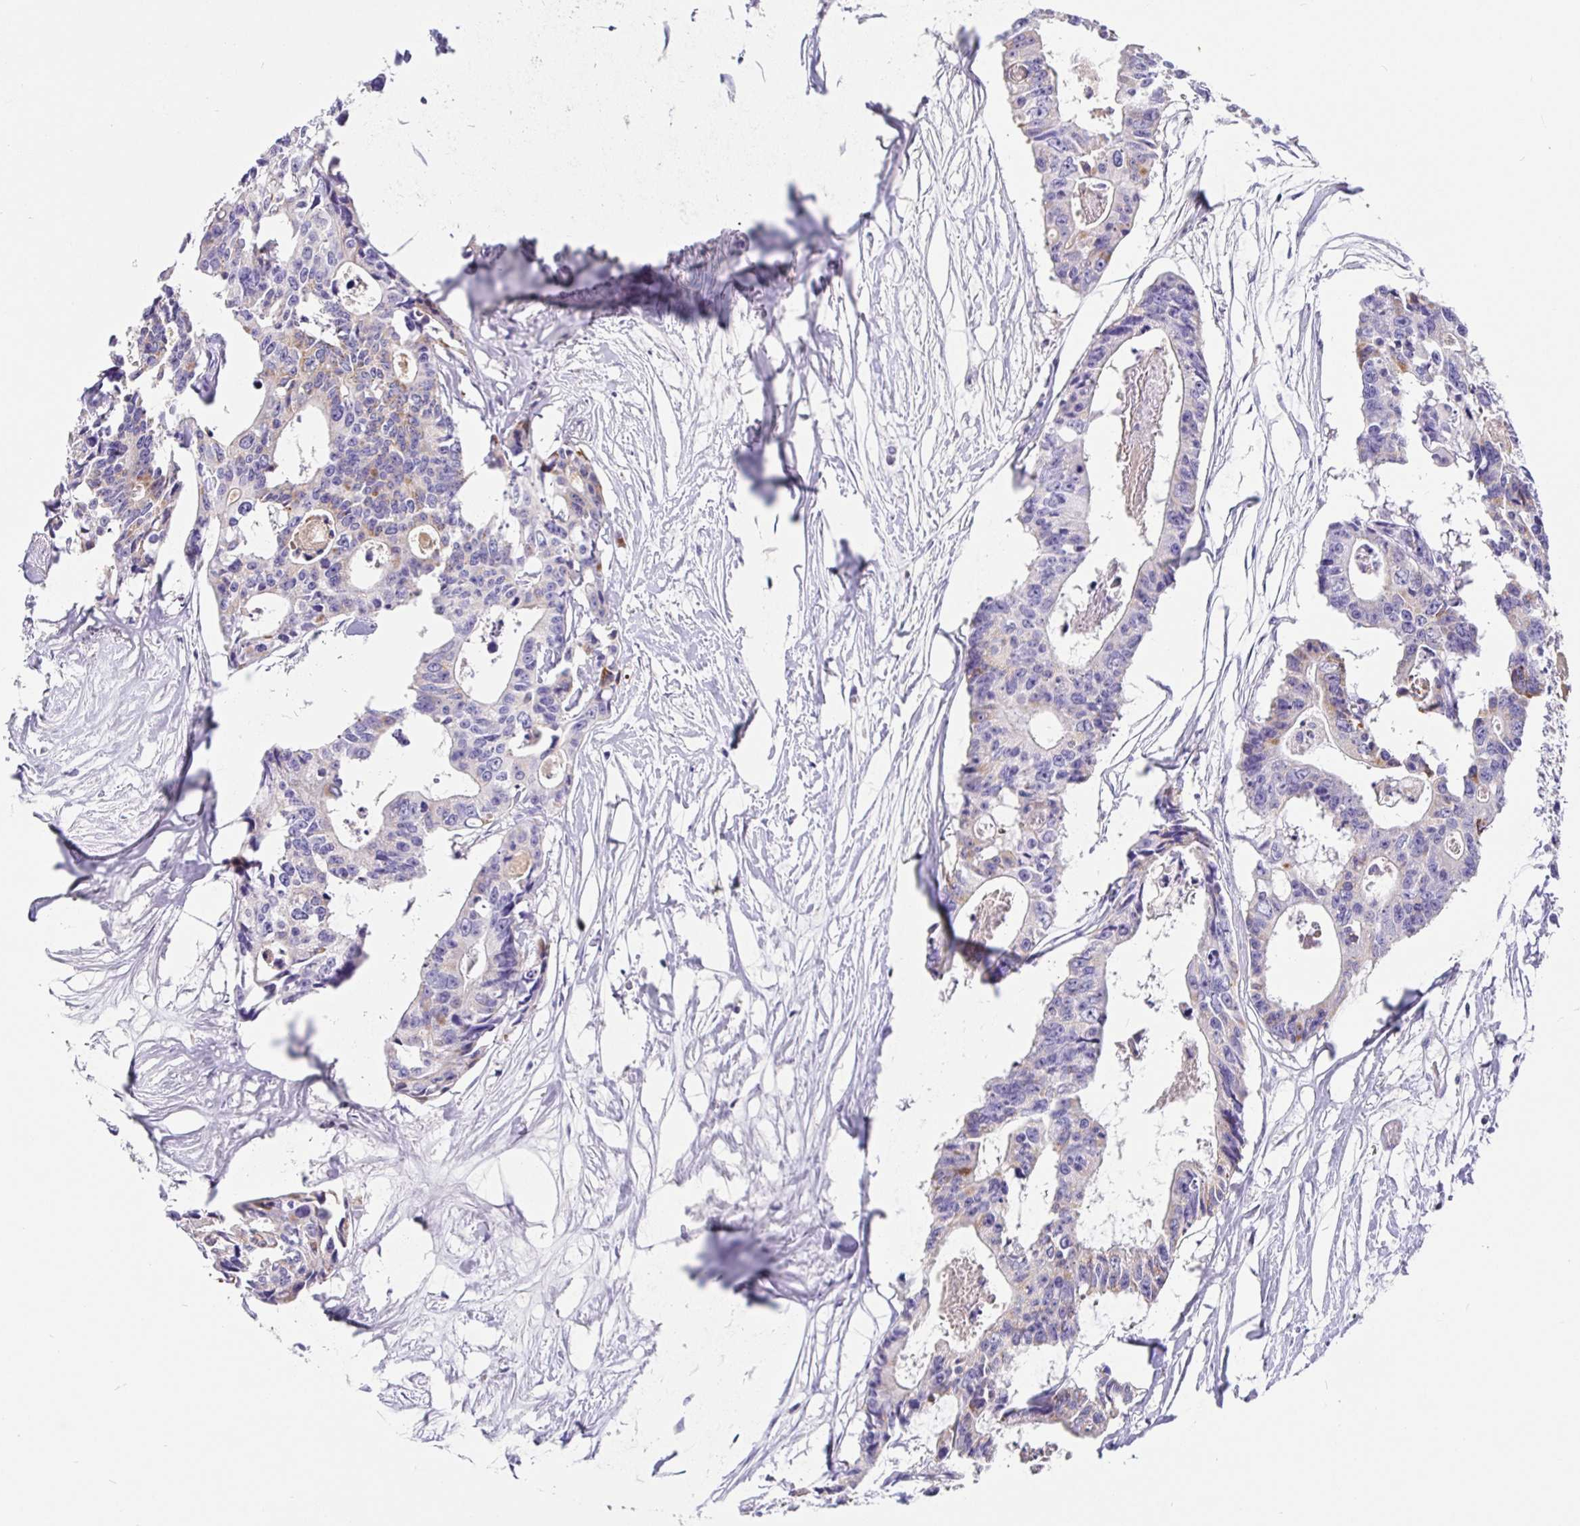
{"staining": {"intensity": "weak", "quantity": "<25%", "location": "cytoplasmic/membranous"}, "tissue": "colorectal cancer", "cell_type": "Tumor cells", "image_type": "cancer", "snomed": [{"axis": "morphology", "description": "Adenocarcinoma, NOS"}, {"axis": "topography", "description": "Rectum"}], "caption": "This is an immunohistochemistry (IHC) histopathology image of human colorectal cancer (adenocarcinoma). There is no staining in tumor cells.", "gene": "MAOA", "patient": {"sex": "male", "age": 57}}